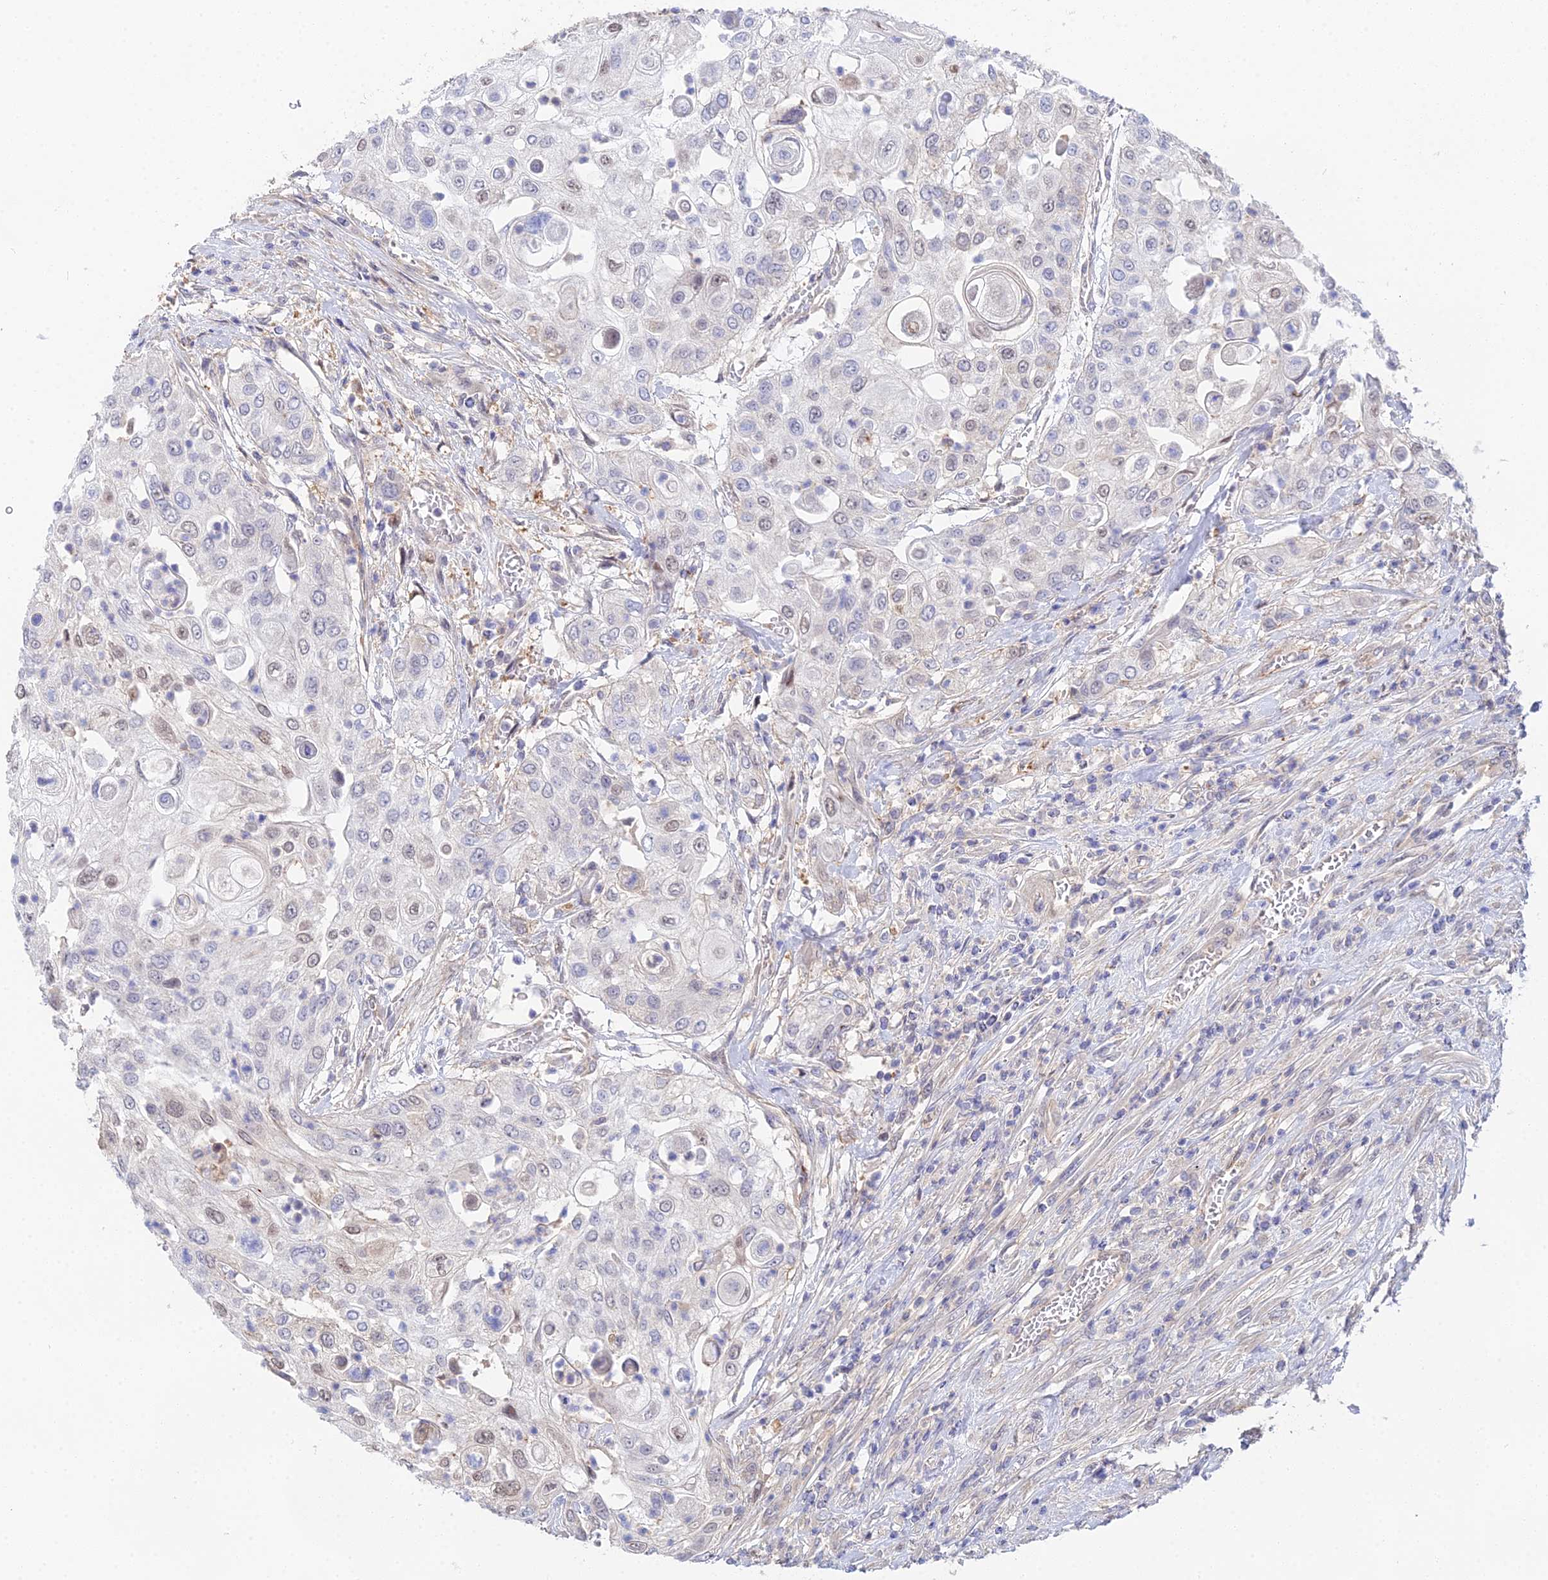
{"staining": {"intensity": "negative", "quantity": "none", "location": "none"}, "tissue": "urothelial cancer", "cell_type": "Tumor cells", "image_type": "cancer", "snomed": [{"axis": "morphology", "description": "Urothelial carcinoma, High grade"}, {"axis": "topography", "description": "Urinary bladder"}], "caption": "The immunohistochemistry micrograph has no significant positivity in tumor cells of high-grade urothelial carcinoma tissue.", "gene": "DNAH14", "patient": {"sex": "female", "age": 79}}